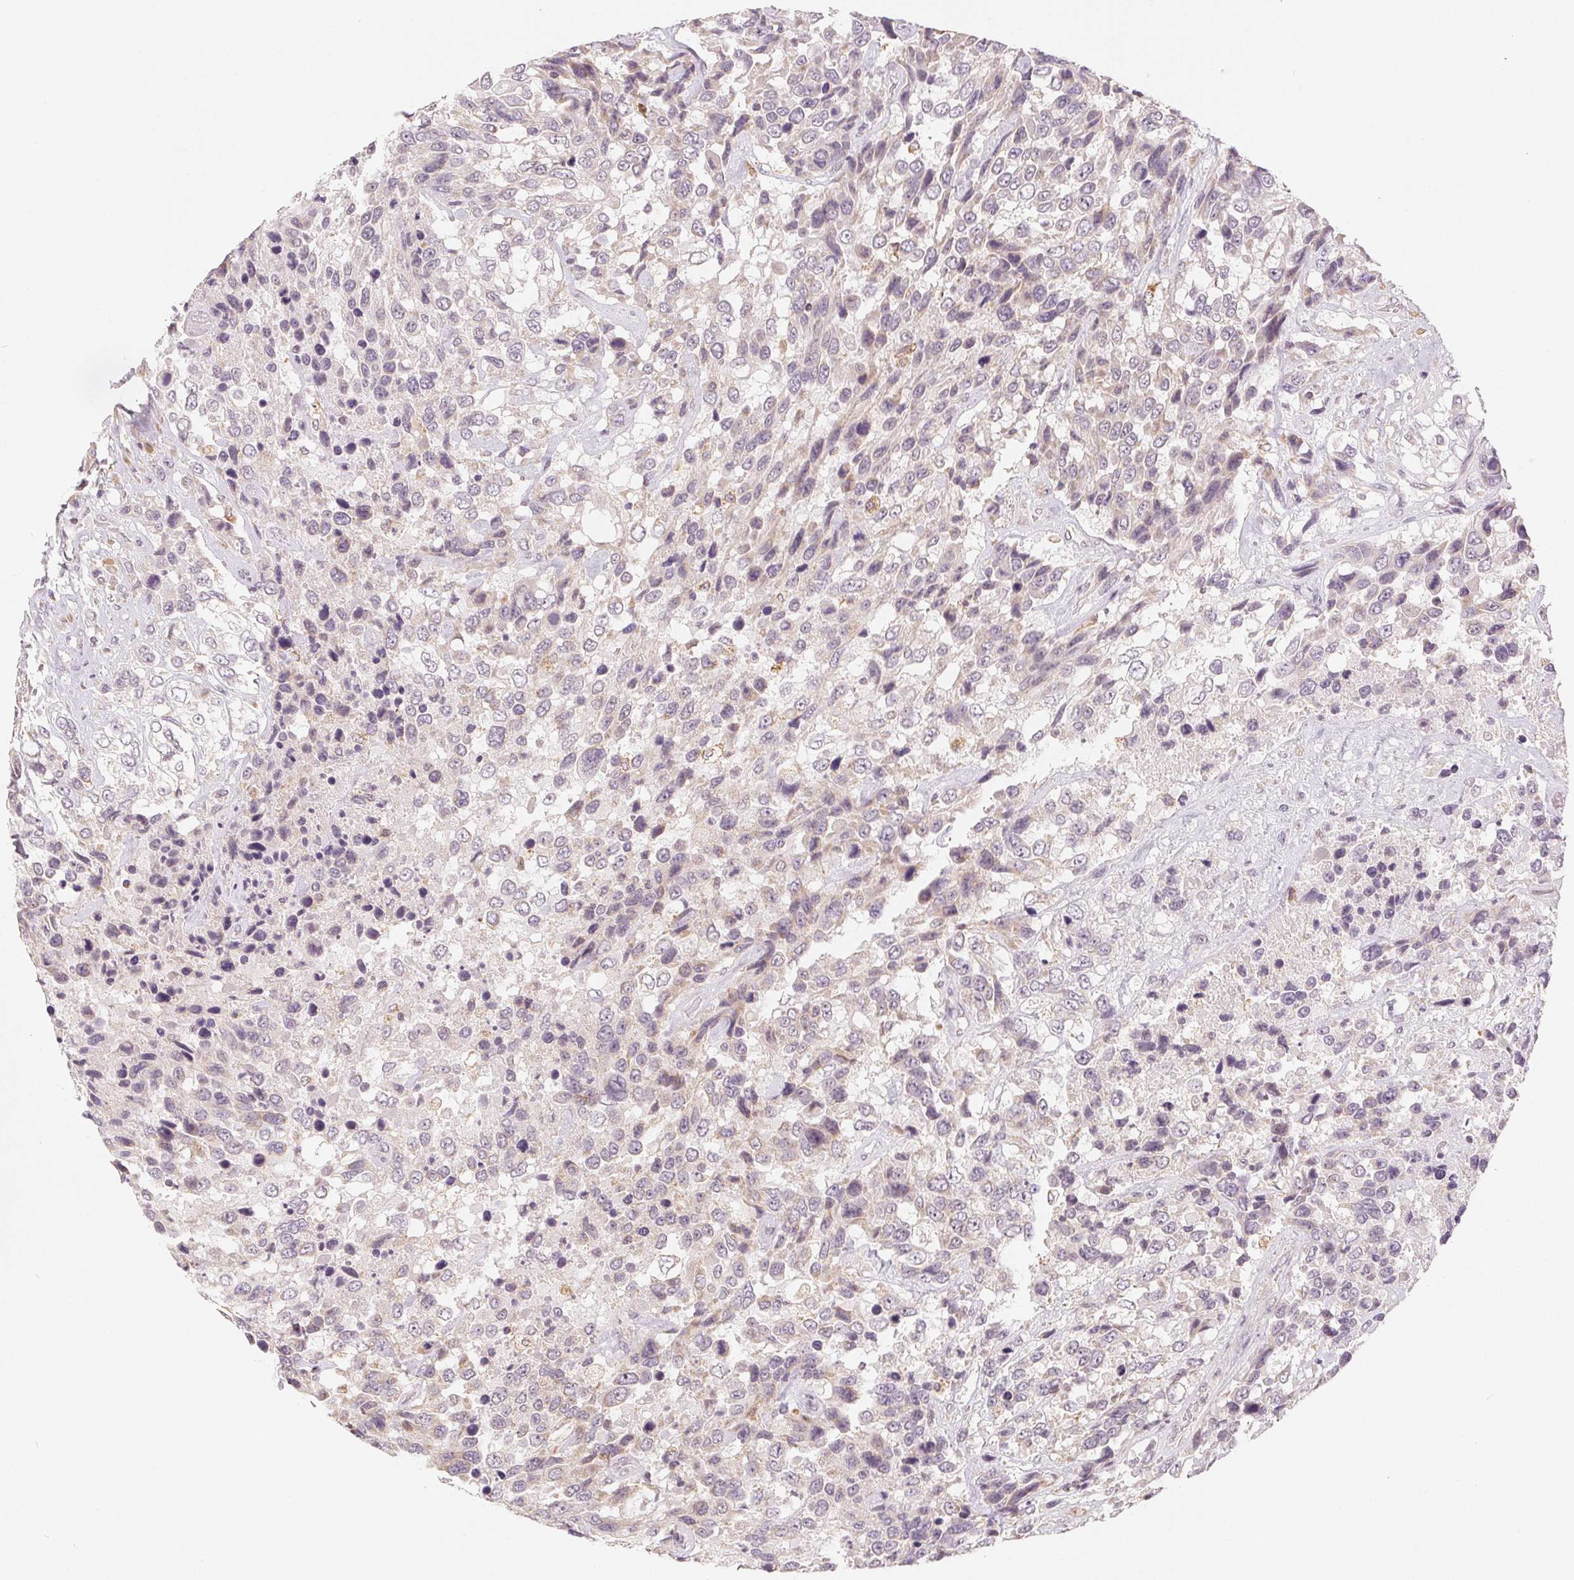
{"staining": {"intensity": "negative", "quantity": "none", "location": "none"}, "tissue": "urothelial cancer", "cell_type": "Tumor cells", "image_type": "cancer", "snomed": [{"axis": "morphology", "description": "Urothelial carcinoma, High grade"}, {"axis": "topography", "description": "Urinary bladder"}], "caption": "DAB immunohistochemical staining of urothelial cancer exhibits no significant staining in tumor cells. Brightfield microscopy of immunohistochemistry (IHC) stained with DAB (brown) and hematoxylin (blue), captured at high magnification.", "gene": "GHITM", "patient": {"sex": "female", "age": 70}}